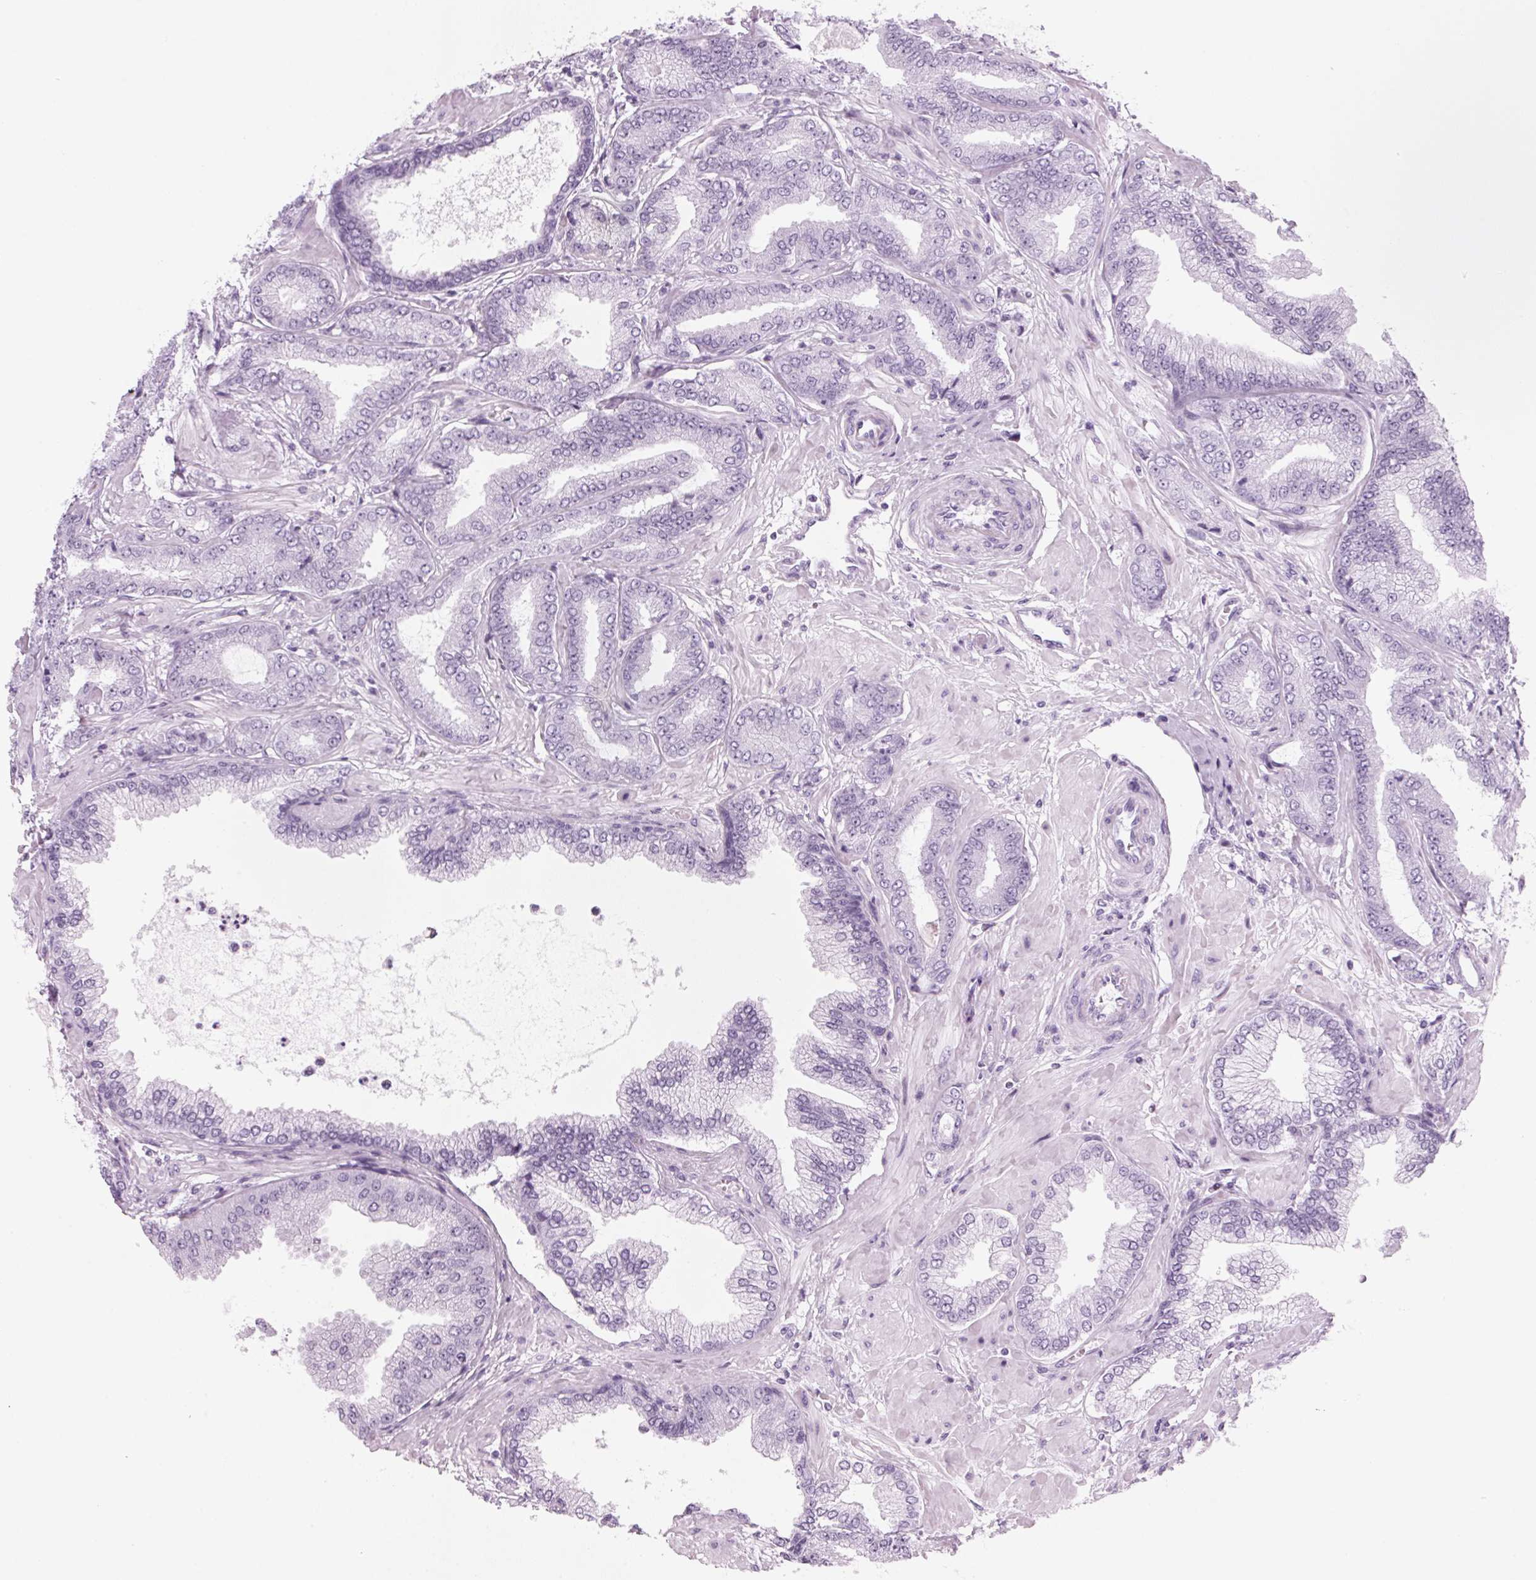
{"staining": {"intensity": "negative", "quantity": "none", "location": "none"}, "tissue": "prostate cancer", "cell_type": "Tumor cells", "image_type": "cancer", "snomed": [{"axis": "morphology", "description": "Adenocarcinoma, Low grade"}, {"axis": "topography", "description": "Prostate"}], "caption": "Histopathology image shows no significant protein staining in tumor cells of prostate adenocarcinoma (low-grade). (Stains: DAB immunohistochemistry with hematoxylin counter stain, Microscopy: brightfield microscopy at high magnification).", "gene": "DNTTIP2", "patient": {"sex": "male", "age": 55}}